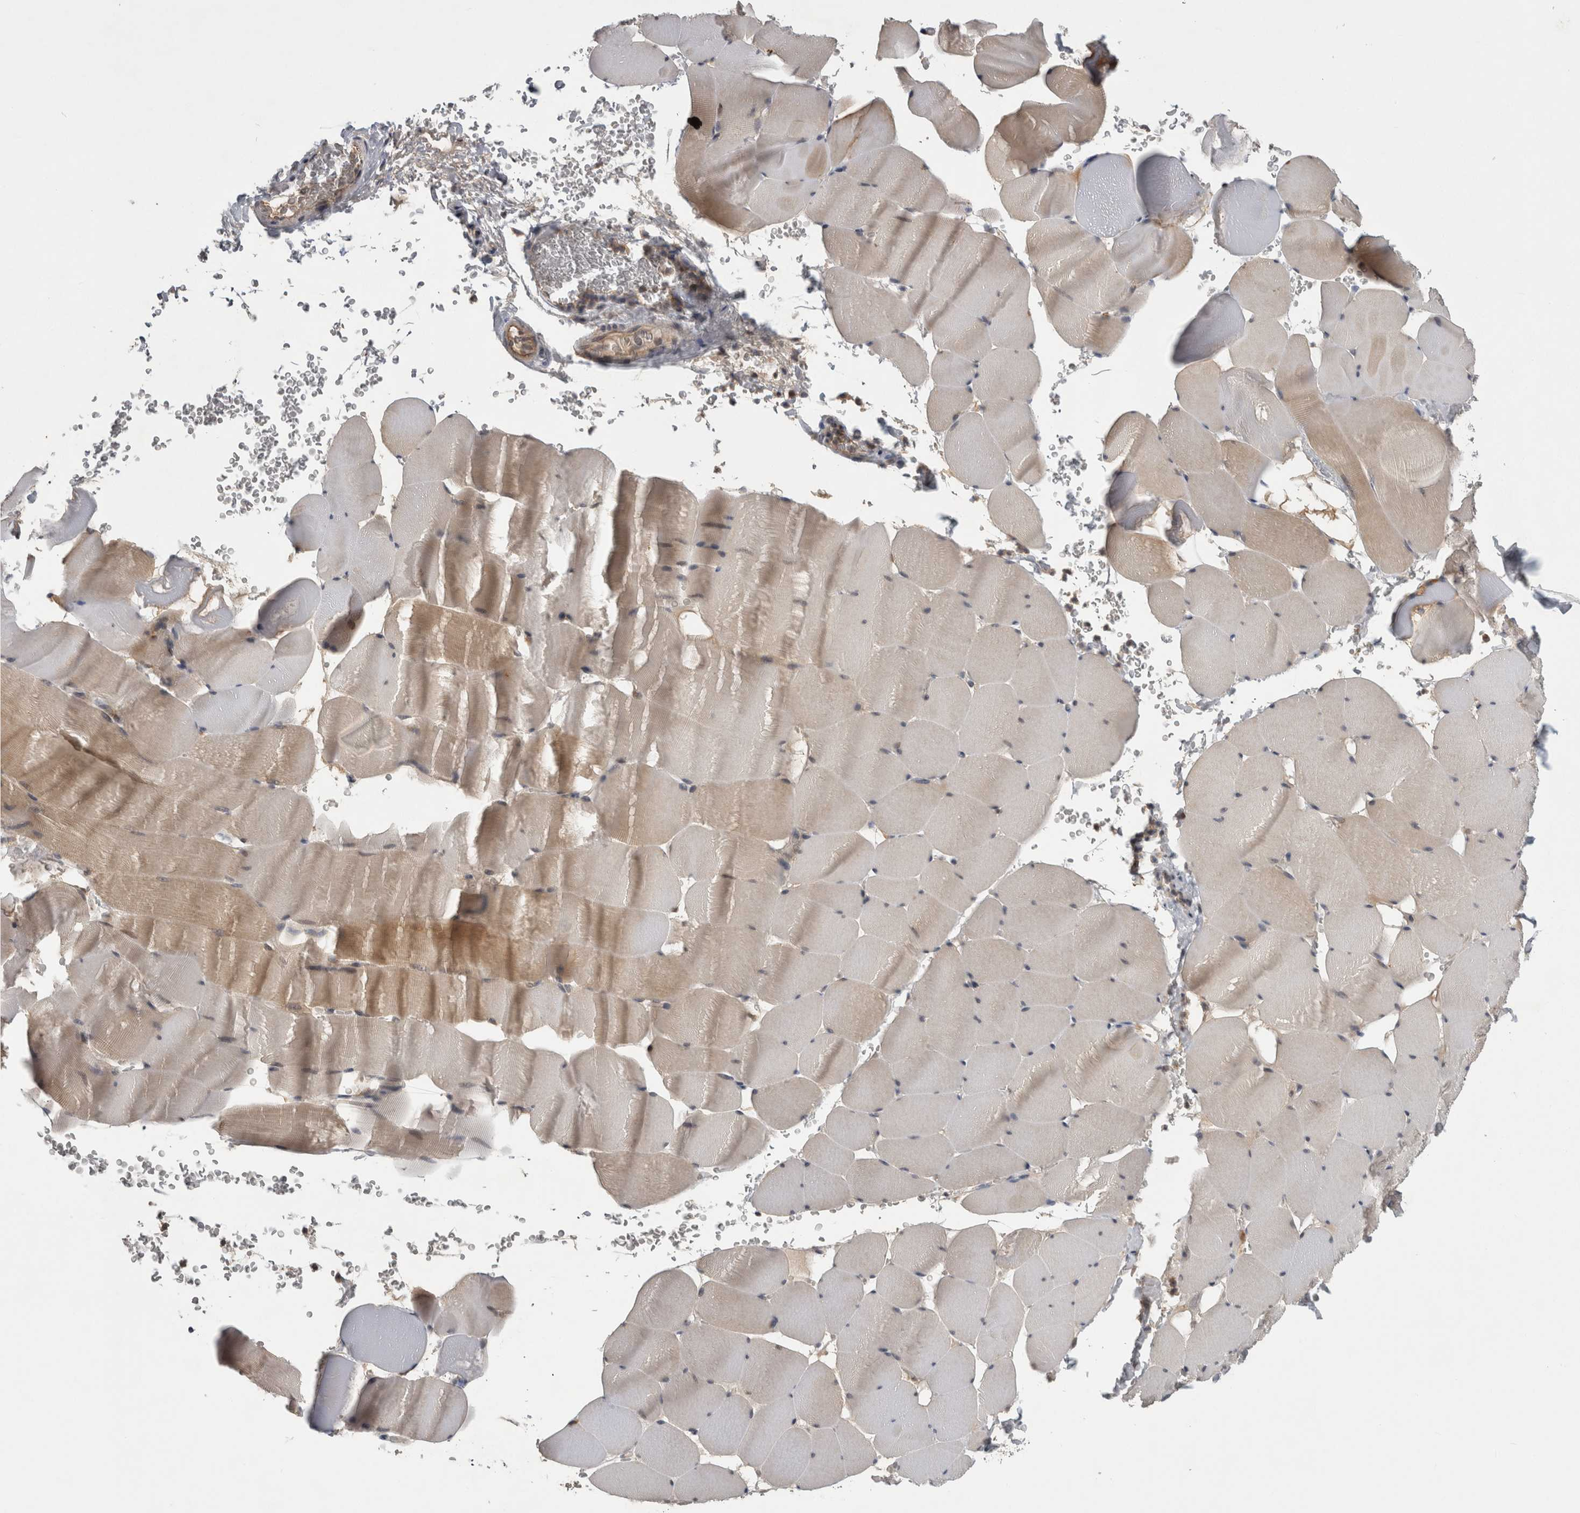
{"staining": {"intensity": "weak", "quantity": "25%-75%", "location": "cytoplasmic/membranous"}, "tissue": "skeletal muscle", "cell_type": "Myocytes", "image_type": "normal", "snomed": [{"axis": "morphology", "description": "Normal tissue, NOS"}, {"axis": "topography", "description": "Skeletal muscle"}], "caption": "An immunohistochemistry (IHC) image of normal tissue is shown. Protein staining in brown highlights weak cytoplasmic/membranous positivity in skeletal muscle within myocytes. (IHC, brightfield microscopy, high magnification).", "gene": "TRMT61B", "patient": {"sex": "male", "age": 62}}